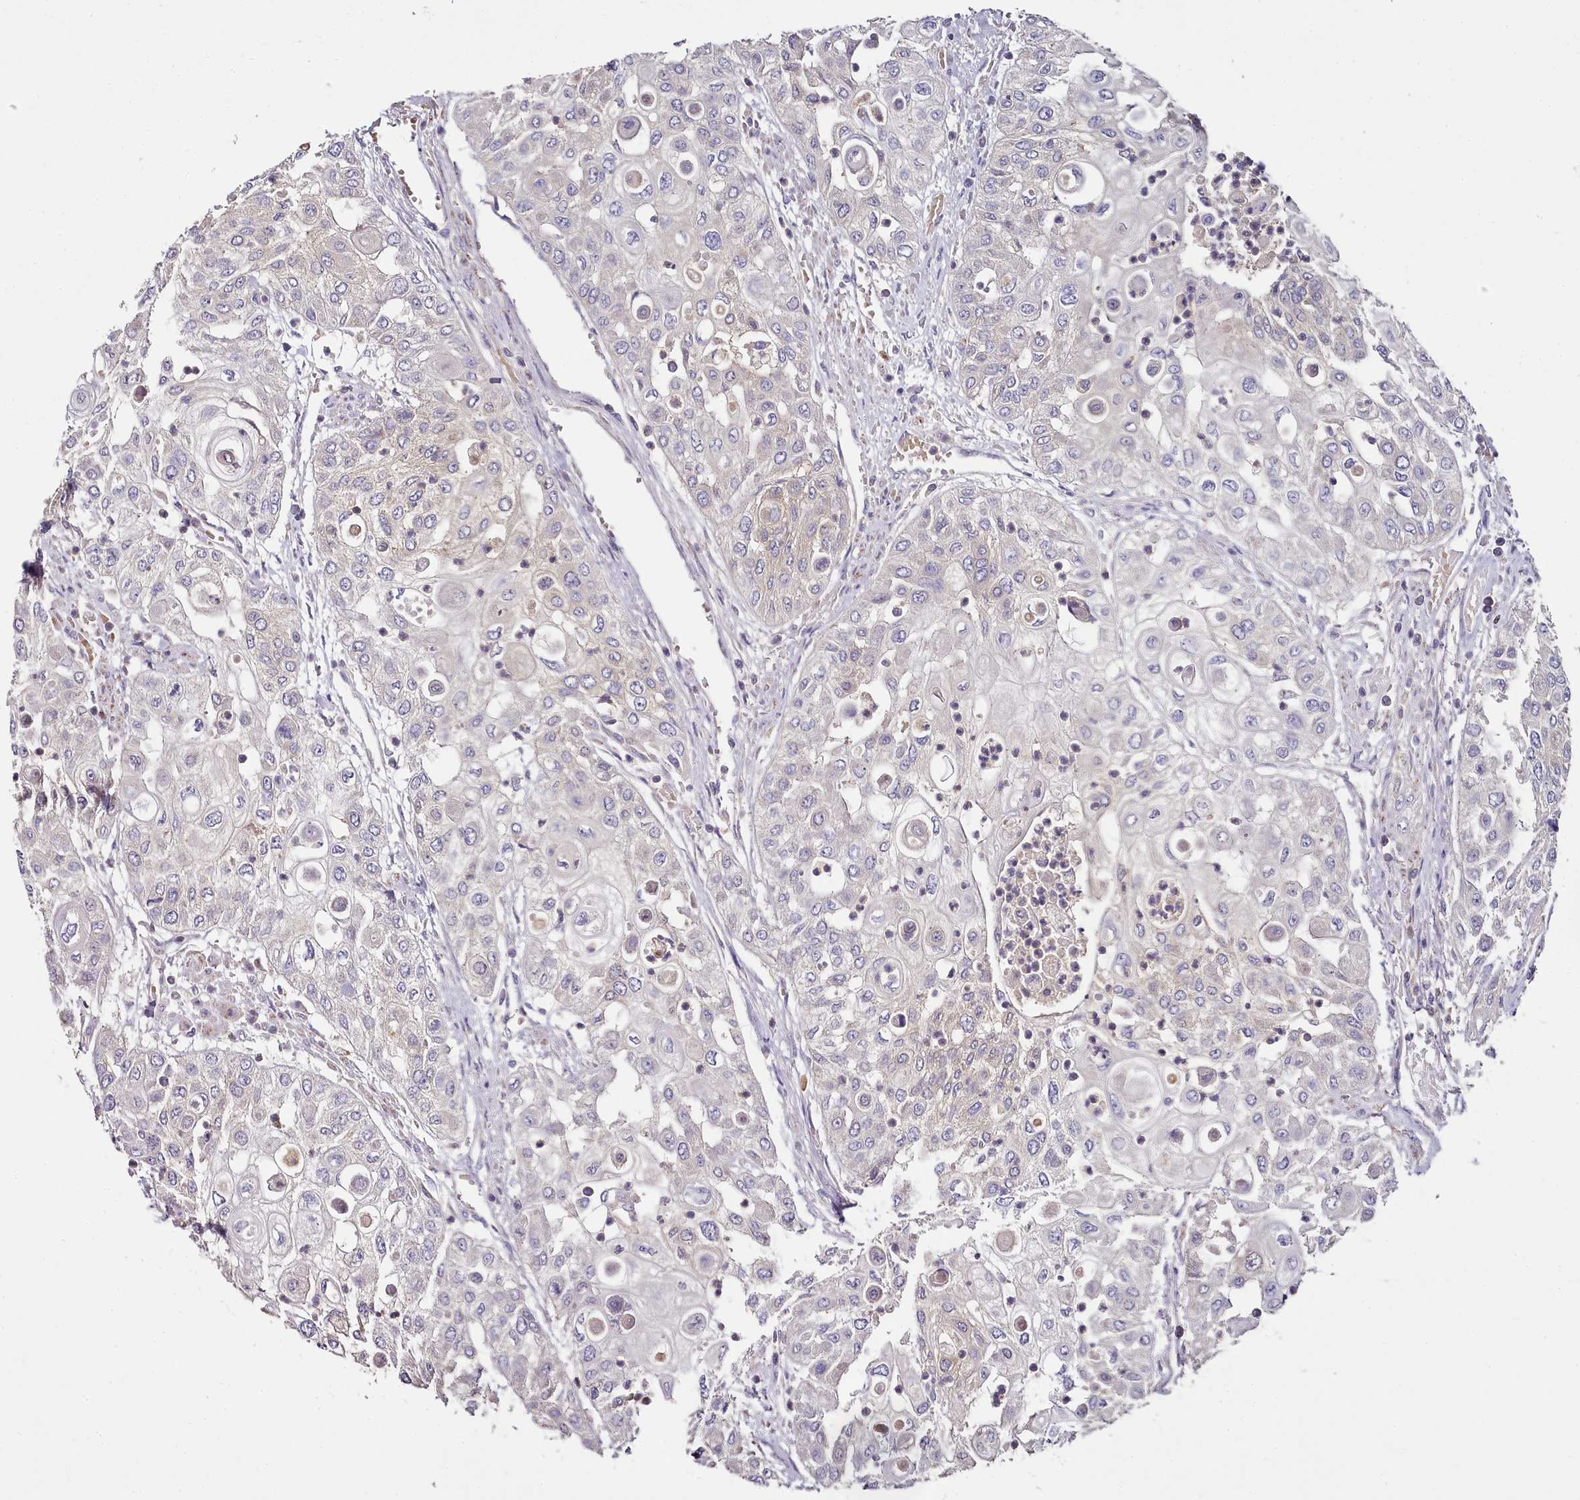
{"staining": {"intensity": "negative", "quantity": "none", "location": "none"}, "tissue": "urothelial cancer", "cell_type": "Tumor cells", "image_type": "cancer", "snomed": [{"axis": "morphology", "description": "Urothelial carcinoma, High grade"}, {"axis": "topography", "description": "Urinary bladder"}], "caption": "Tumor cells show no significant expression in urothelial cancer.", "gene": "ACSS1", "patient": {"sex": "female", "age": 79}}